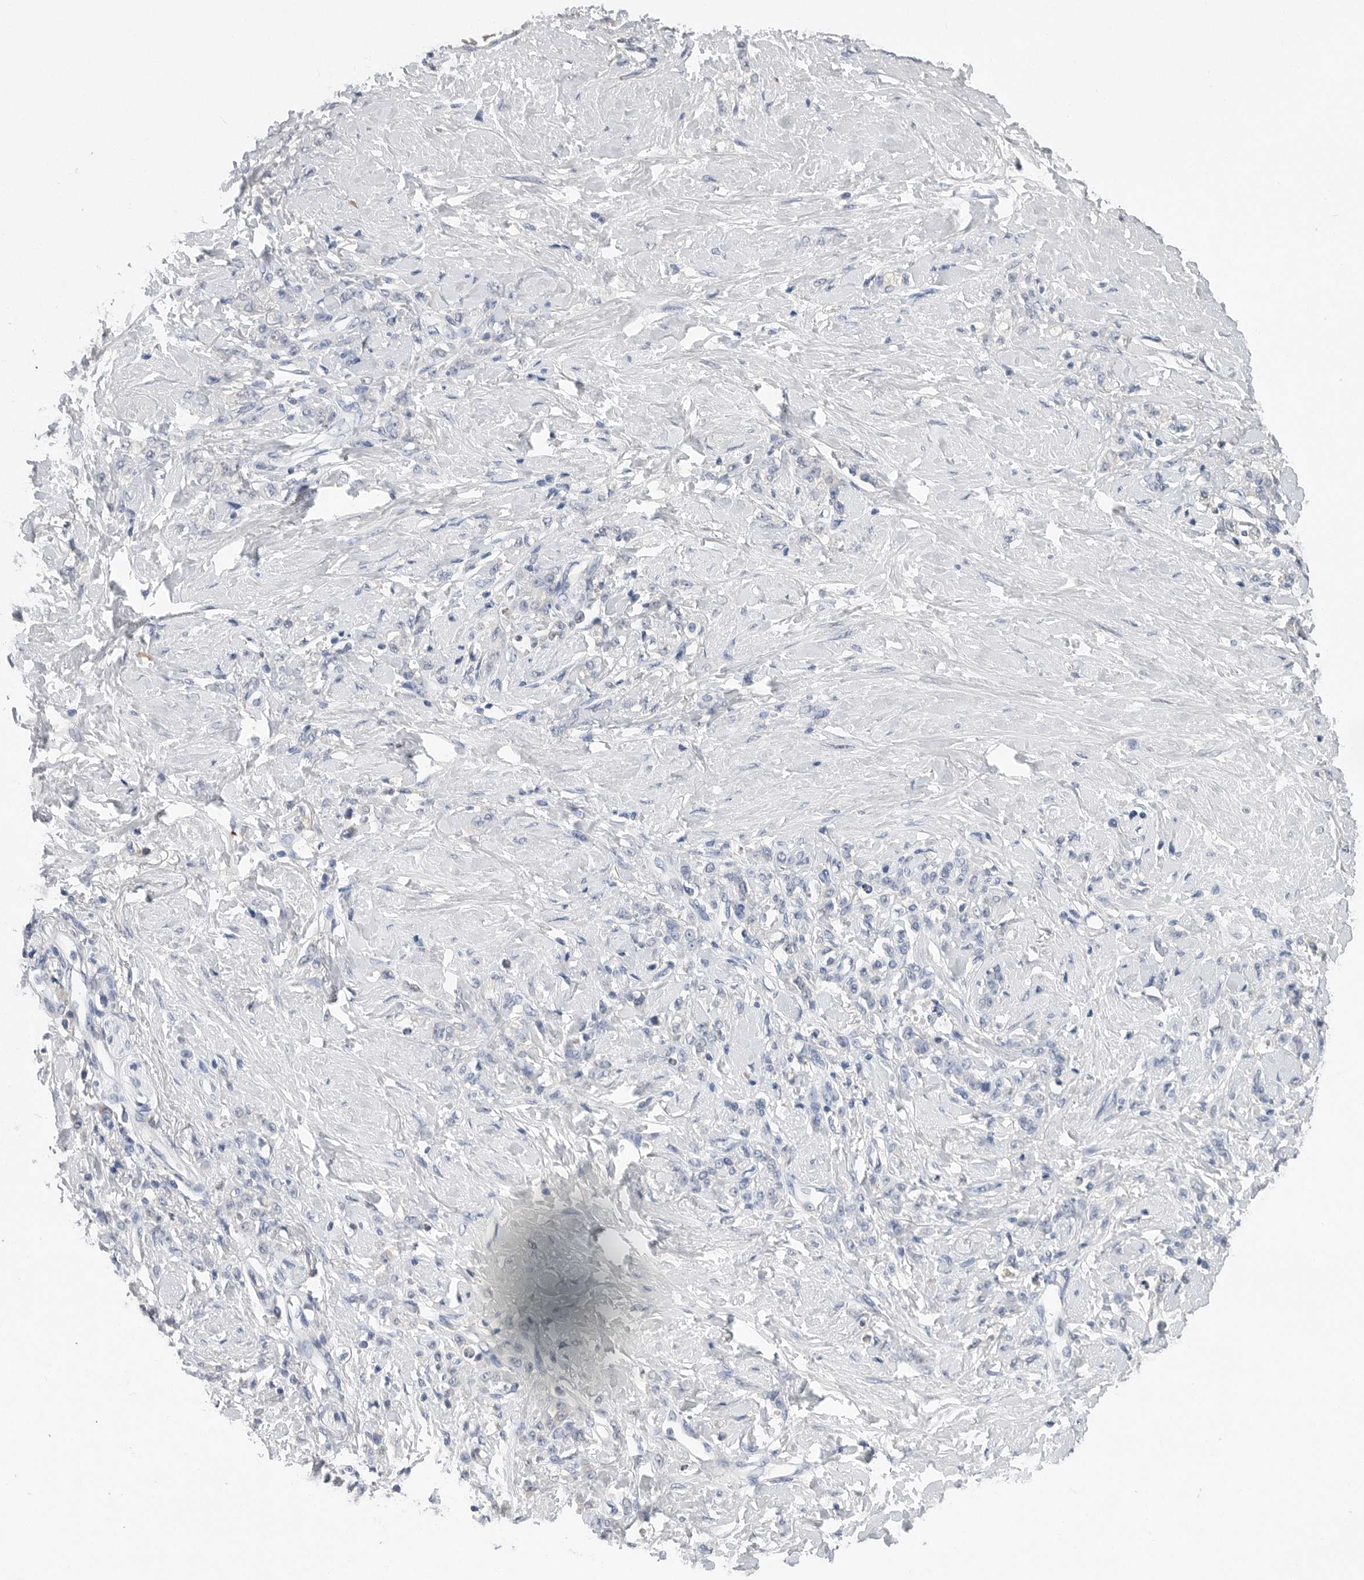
{"staining": {"intensity": "negative", "quantity": "none", "location": "none"}, "tissue": "stomach cancer", "cell_type": "Tumor cells", "image_type": "cancer", "snomed": [{"axis": "morphology", "description": "Adenocarcinoma, NOS"}, {"axis": "topography", "description": "Stomach"}], "caption": "A high-resolution image shows IHC staining of stomach cancer, which shows no significant staining in tumor cells. The staining is performed using DAB (3,3'-diaminobenzidine) brown chromogen with nuclei counter-stained in using hematoxylin.", "gene": "FABP6", "patient": {"sex": "male", "age": 82}}